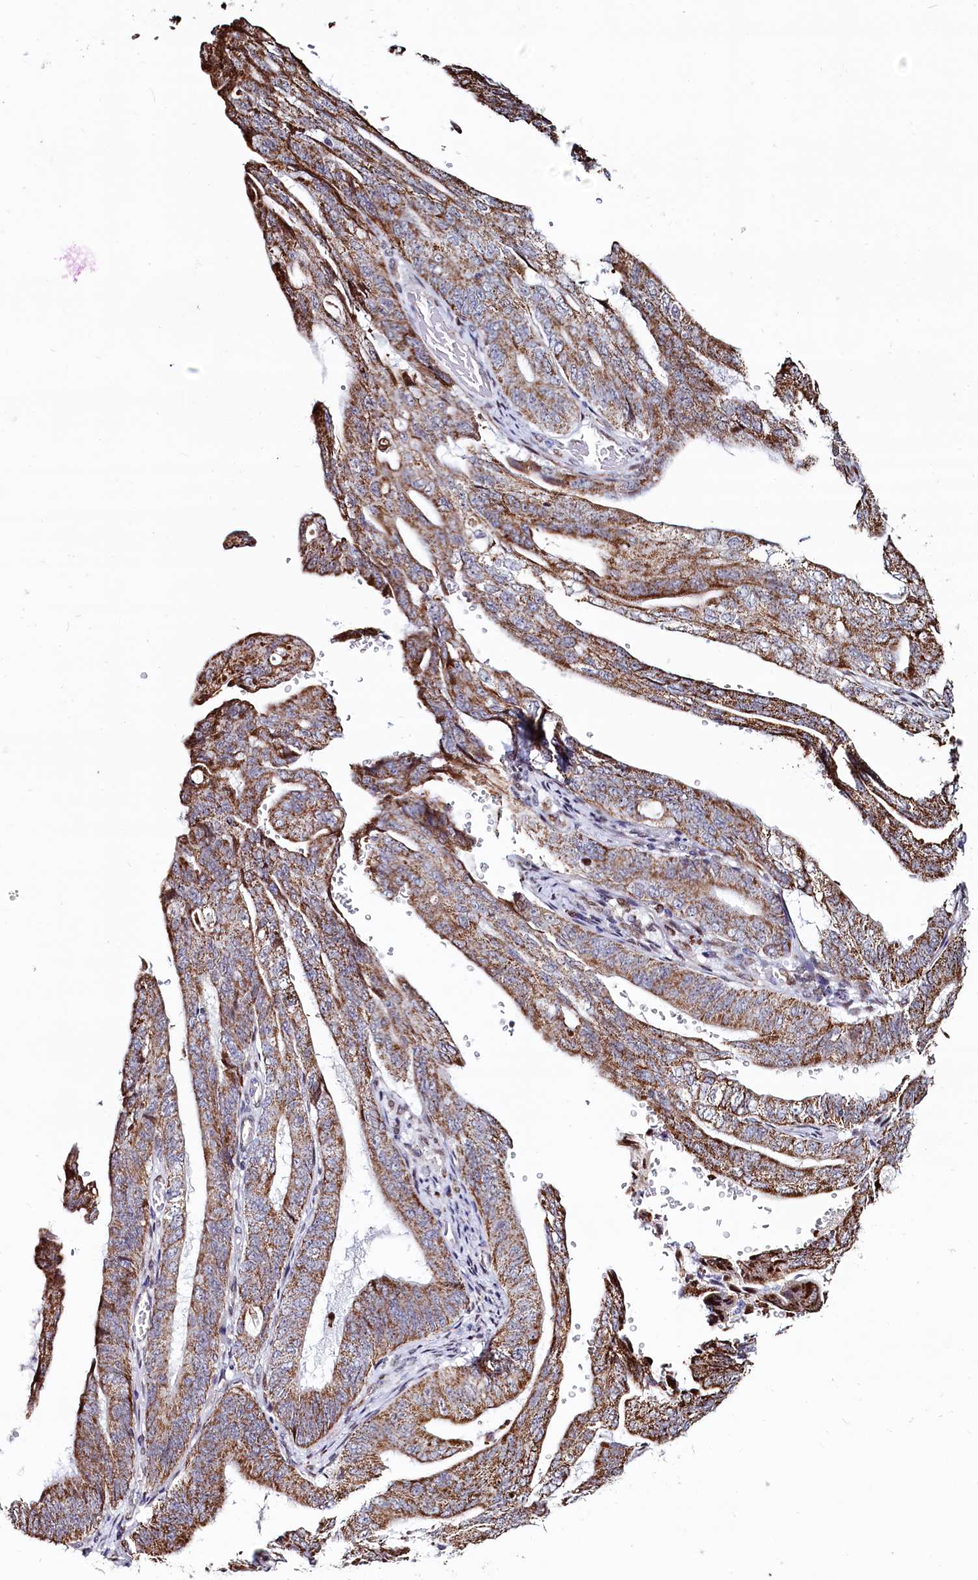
{"staining": {"intensity": "moderate", "quantity": ">75%", "location": "cytoplasmic/membranous"}, "tissue": "stomach cancer", "cell_type": "Tumor cells", "image_type": "cancer", "snomed": [{"axis": "morphology", "description": "Adenocarcinoma, NOS"}, {"axis": "topography", "description": "Stomach"}], "caption": "A micrograph of stomach cancer stained for a protein exhibits moderate cytoplasmic/membranous brown staining in tumor cells. Using DAB (brown) and hematoxylin (blue) stains, captured at high magnification using brightfield microscopy.", "gene": "HDGFL3", "patient": {"sex": "female", "age": 73}}